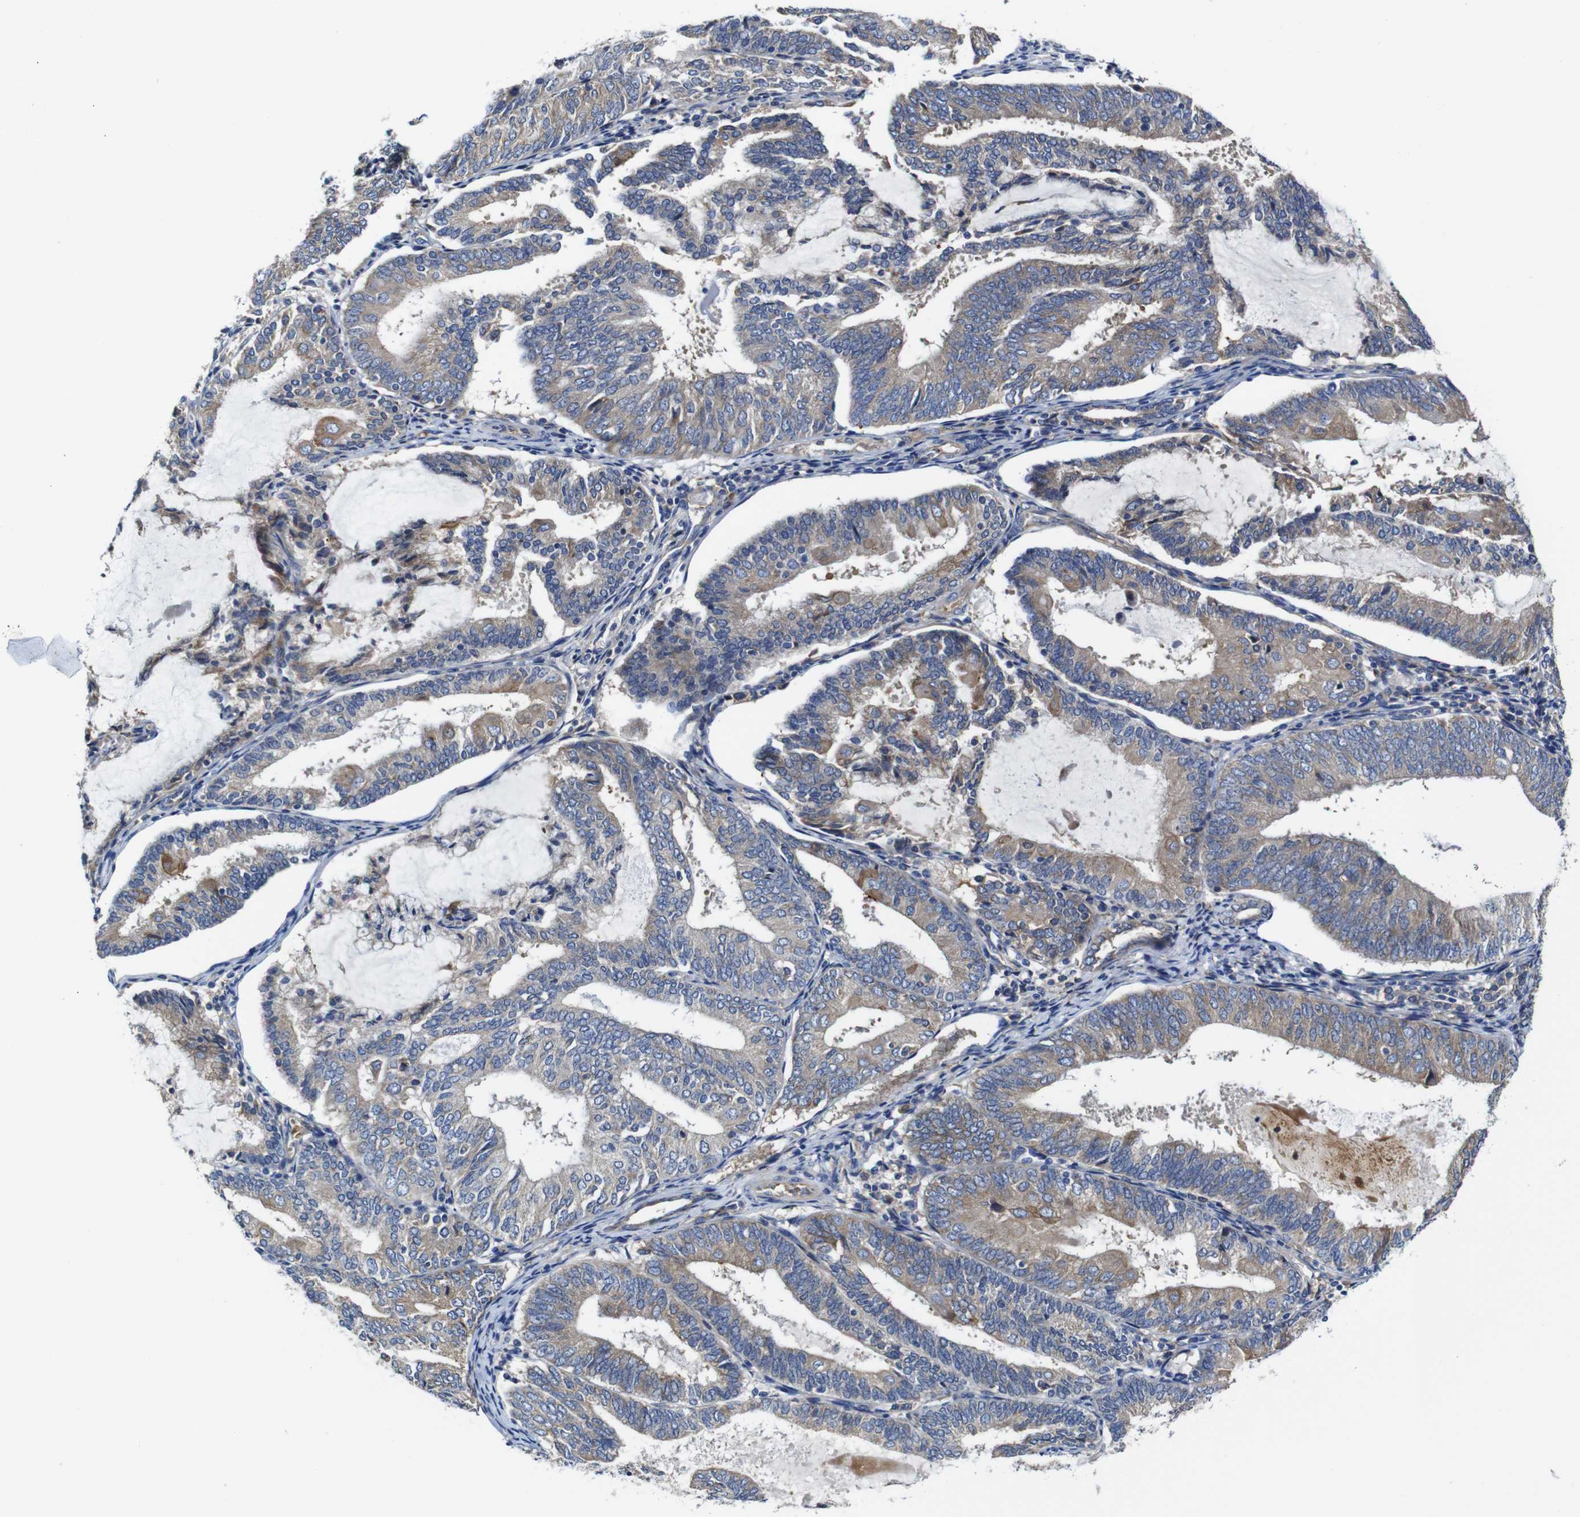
{"staining": {"intensity": "weak", "quantity": ">75%", "location": "cytoplasmic/membranous"}, "tissue": "endometrial cancer", "cell_type": "Tumor cells", "image_type": "cancer", "snomed": [{"axis": "morphology", "description": "Adenocarcinoma, NOS"}, {"axis": "topography", "description": "Endometrium"}], "caption": "About >75% of tumor cells in adenocarcinoma (endometrial) exhibit weak cytoplasmic/membranous protein expression as visualized by brown immunohistochemical staining.", "gene": "CLCC1", "patient": {"sex": "female", "age": 81}}